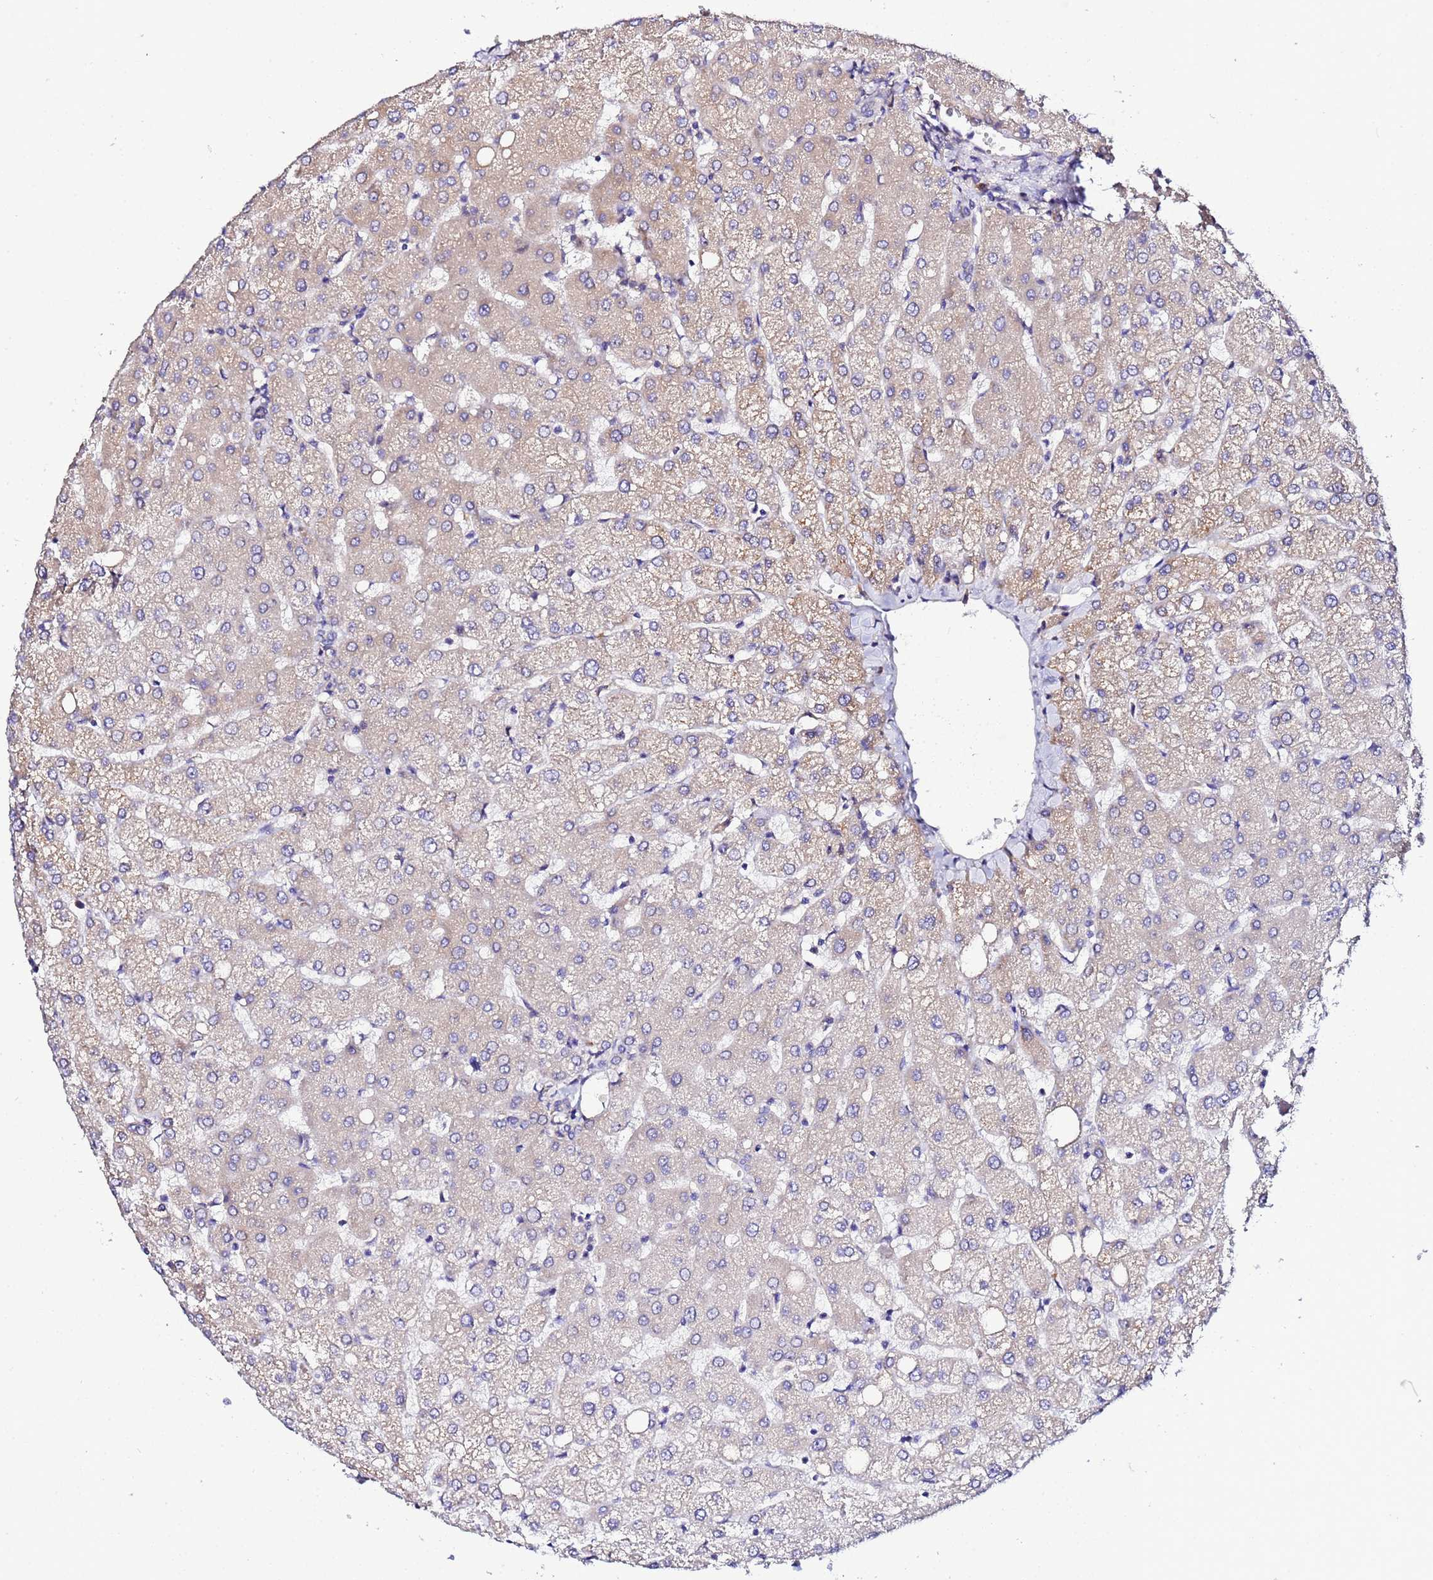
{"staining": {"intensity": "negative", "quantity": "none", "location": "none"}, "tissue": "liver", "cell_type": "Cholangiocytes", "image_type": "normal", "snomed": [{"axis": "morphology", "description": "Normal tissue, NOS"}, {"axis": "topography", "description": "Liver"}], "caption": "Immunohistochemical staining of unremarkable human liver reveals no significant expression in cholangiocytes. (DAB (3,3'-diaminobenzidine) immunohistochemistry with hematoxylin counter stain).", "gene": "JRKL", "patient": {"sex": "female", "age": 54}}